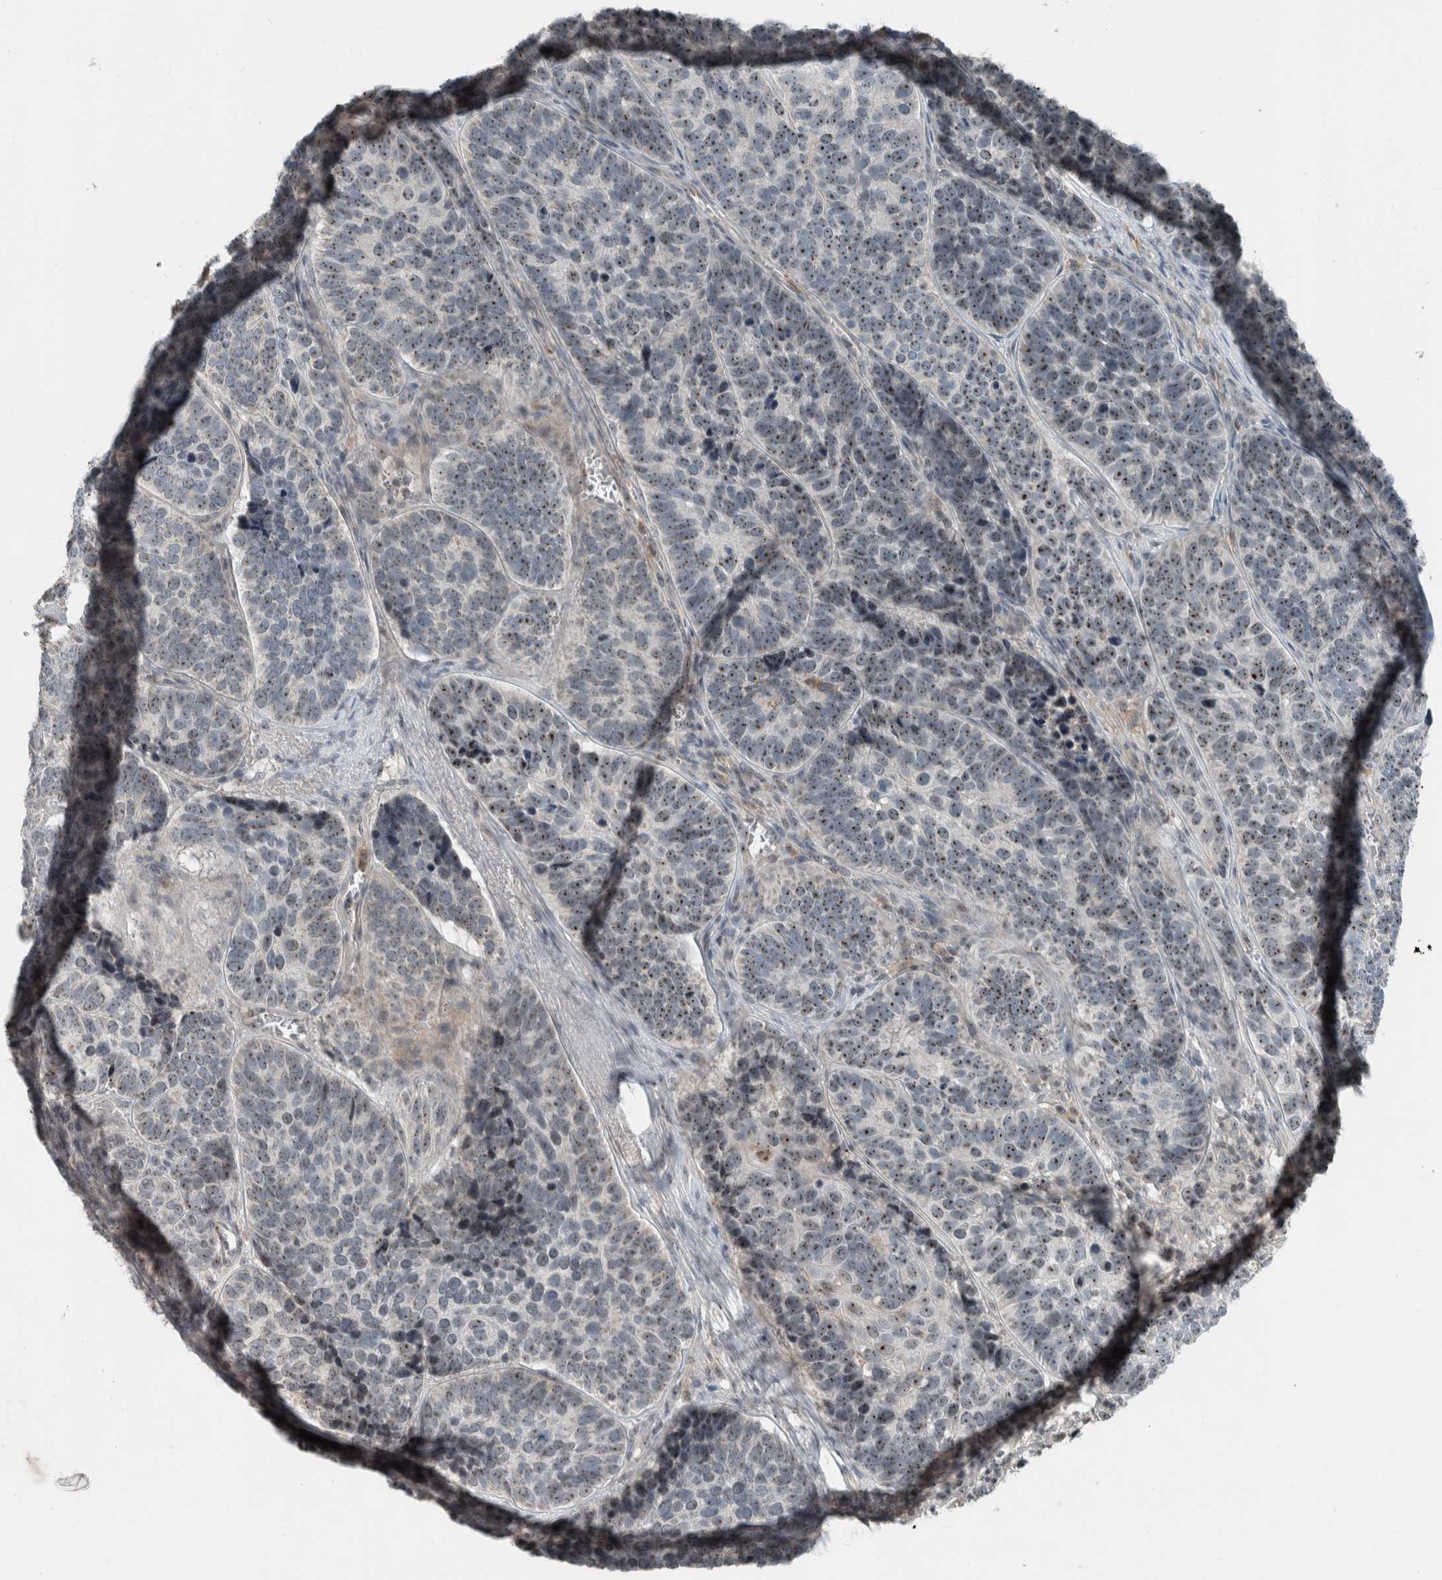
{"staining": {"intensity": "moderate", "quantity": ">75%", "location": "nuclear"}, "tissue": "skin cancer", "cell_type": "Tumor cells", "image_type": "cancer", "snomed": [{"axis": "morphology", "description": "Basal cell carcinoma"}, {"axis": "topography", "description": "Skin"}], "caption": "Protein analysis of basal cell carcinoma (skin) tissue displays moderate nuclear staining in about >75% of tumor cells. The staining was performed using DAB to visualize the protein expression in brown, while the nuclei were stained in blue with hematoxylin (Magnification: 20x).", "gene": "RPF1", "patient": {"sex": "male", "age": 62}}